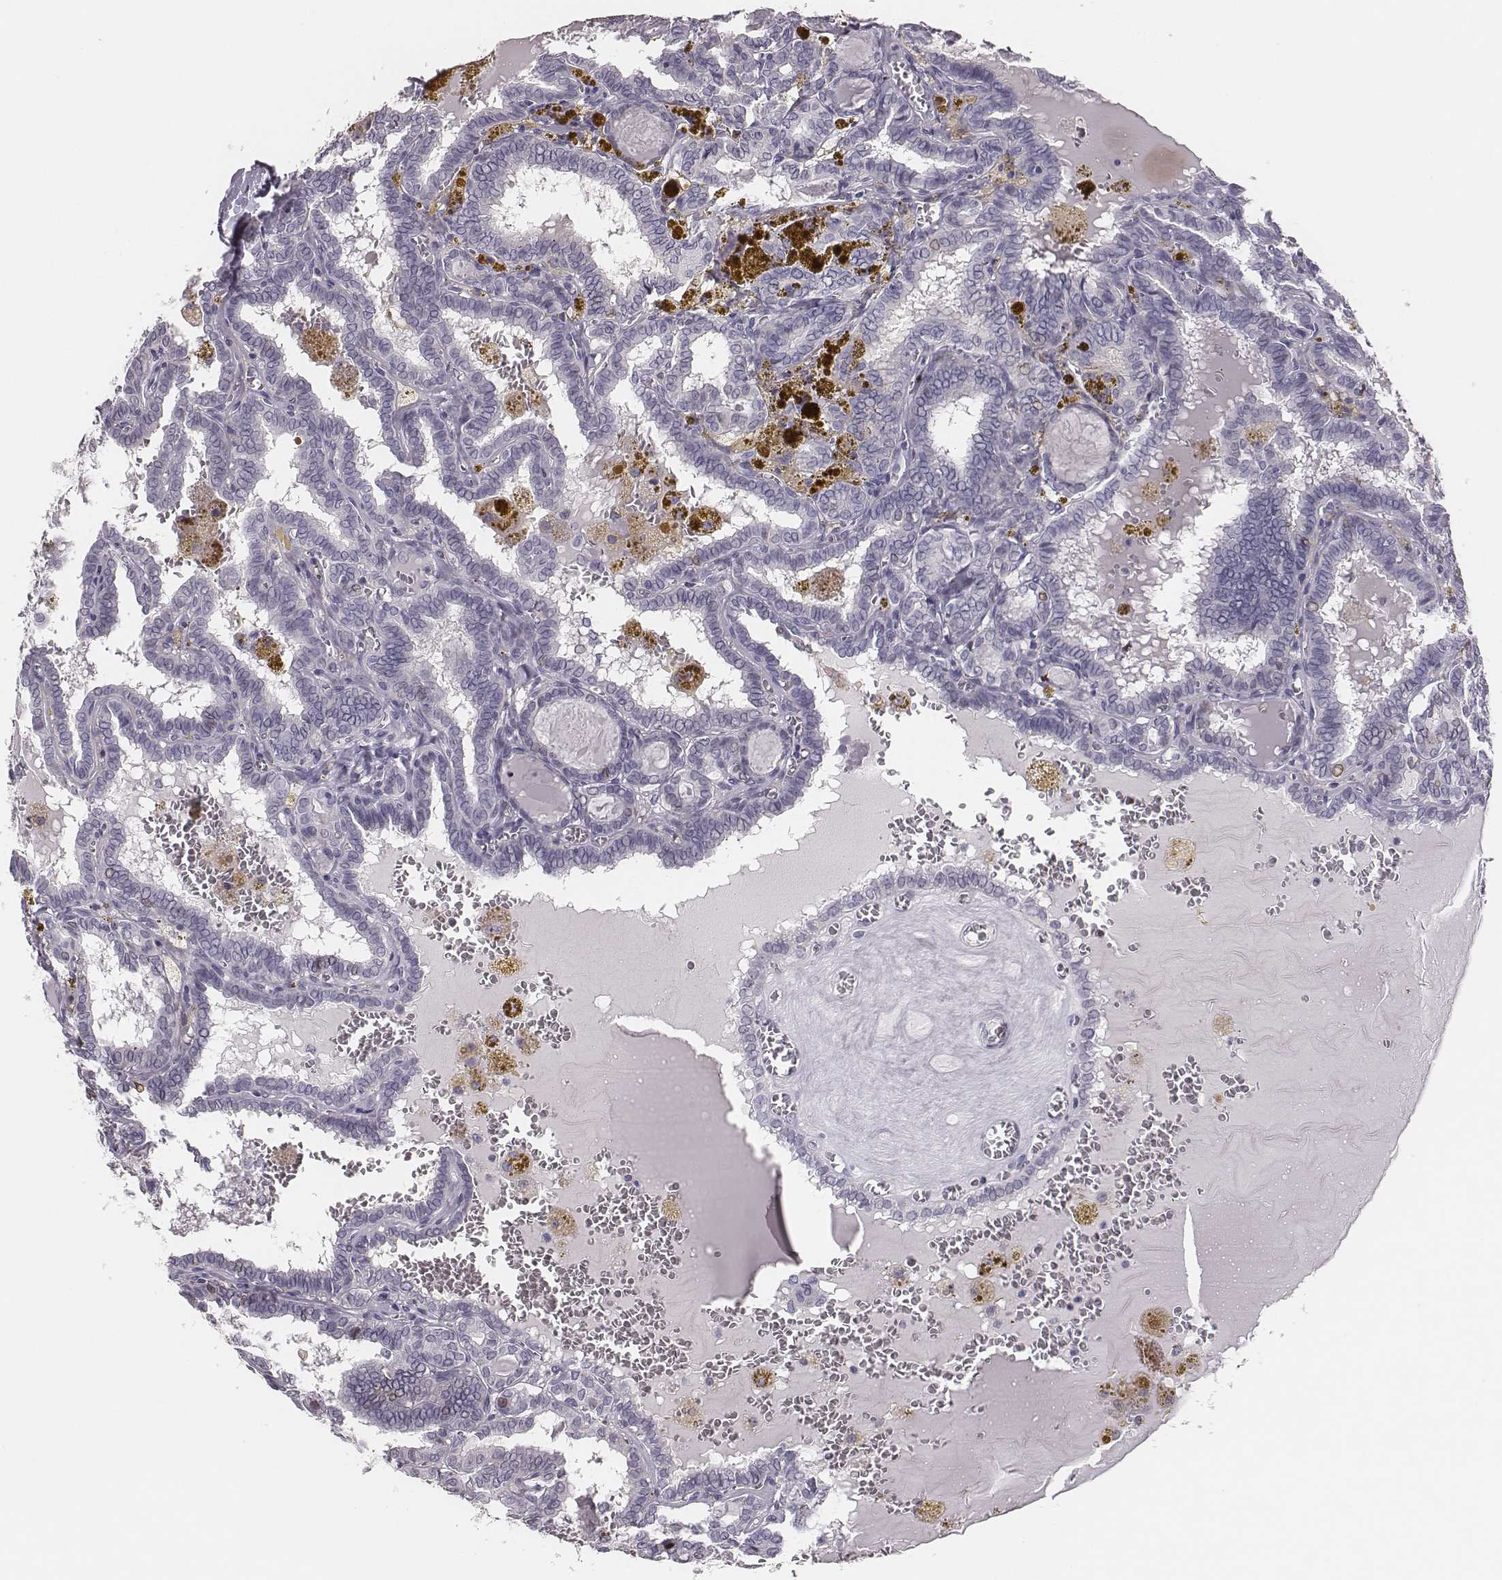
{"staining": {"intensity": "negative", "quantity": "none", "location": "none"}, "tissue": "thyroid cancer", "cell_type": "Tumor cells", "image_type": "cancer", "snomed": [{"axis": "morphology", "description": "Papillary adenocarcinoma, NOS"}, {"axis": "topography", "description": "Thyroid gland"}], "caption": "High power microscopy micrograph of an immunohistochemistry (IHC) photomicrograph of thyroid cancer, revealing no significant positivity in tumor cells.", "gene": "ADGRF4", "patient": {"sex": "female", "age": 39}}